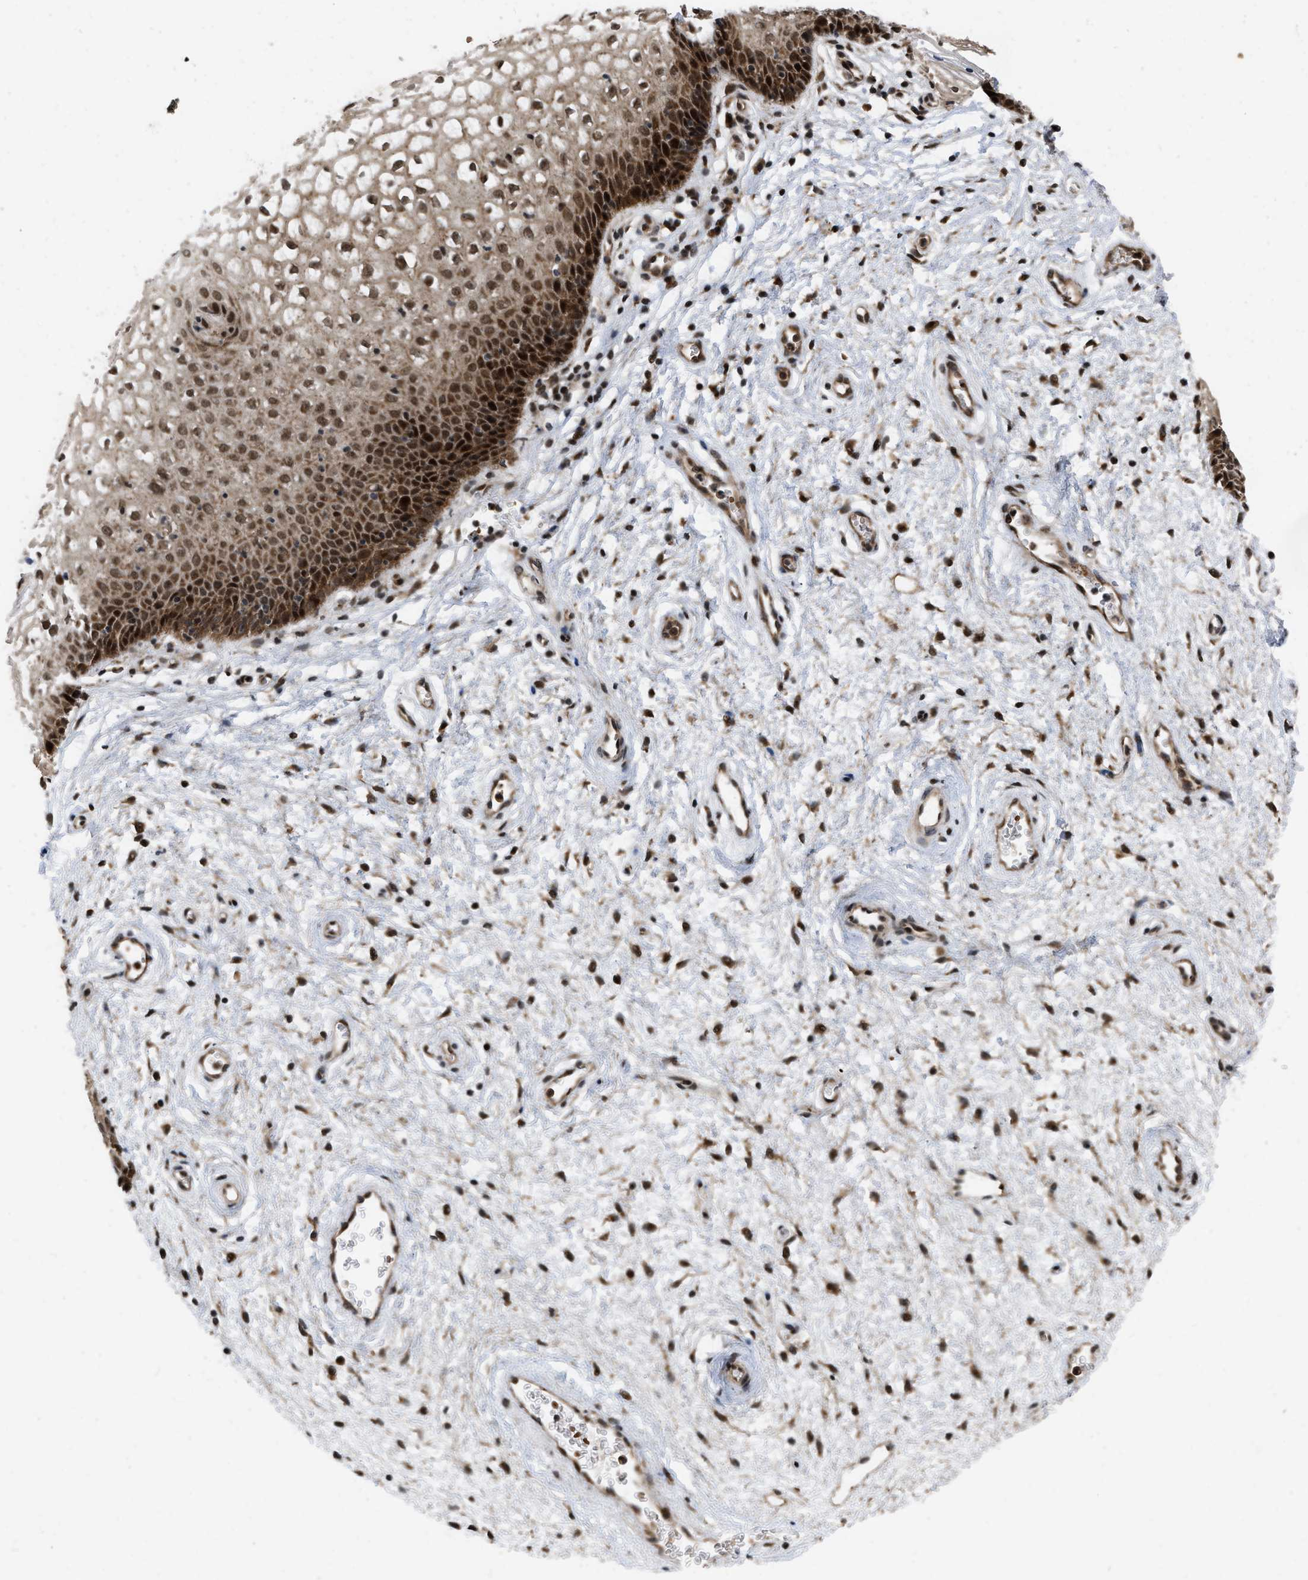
{"staining": {"intensity": "strong", "quantity": ">75%", "location": "nuclear"}, "tissue": "vagina", "cell_type": "Squamous epithelial cells", "image_type": "normal", "snomed": [{"axis": "morphology", "description": "Normal tissue, NOS"}, {"axis": "topography", "description": "Vagina"}], "caption": "Brown immunohistochemical staining in unremarkable vagina exhibits strong nuclear positivity in about >75% of squamous epithelial cells. The protein of interest is stained brown, and the nuclei are stained in blue (DAB (3,3'-diaminobenzidine) IHC with brightfield microscopy, high magnification).", "gene": "ANKRD11", "patient": {"sex": "female", "age": 34}}